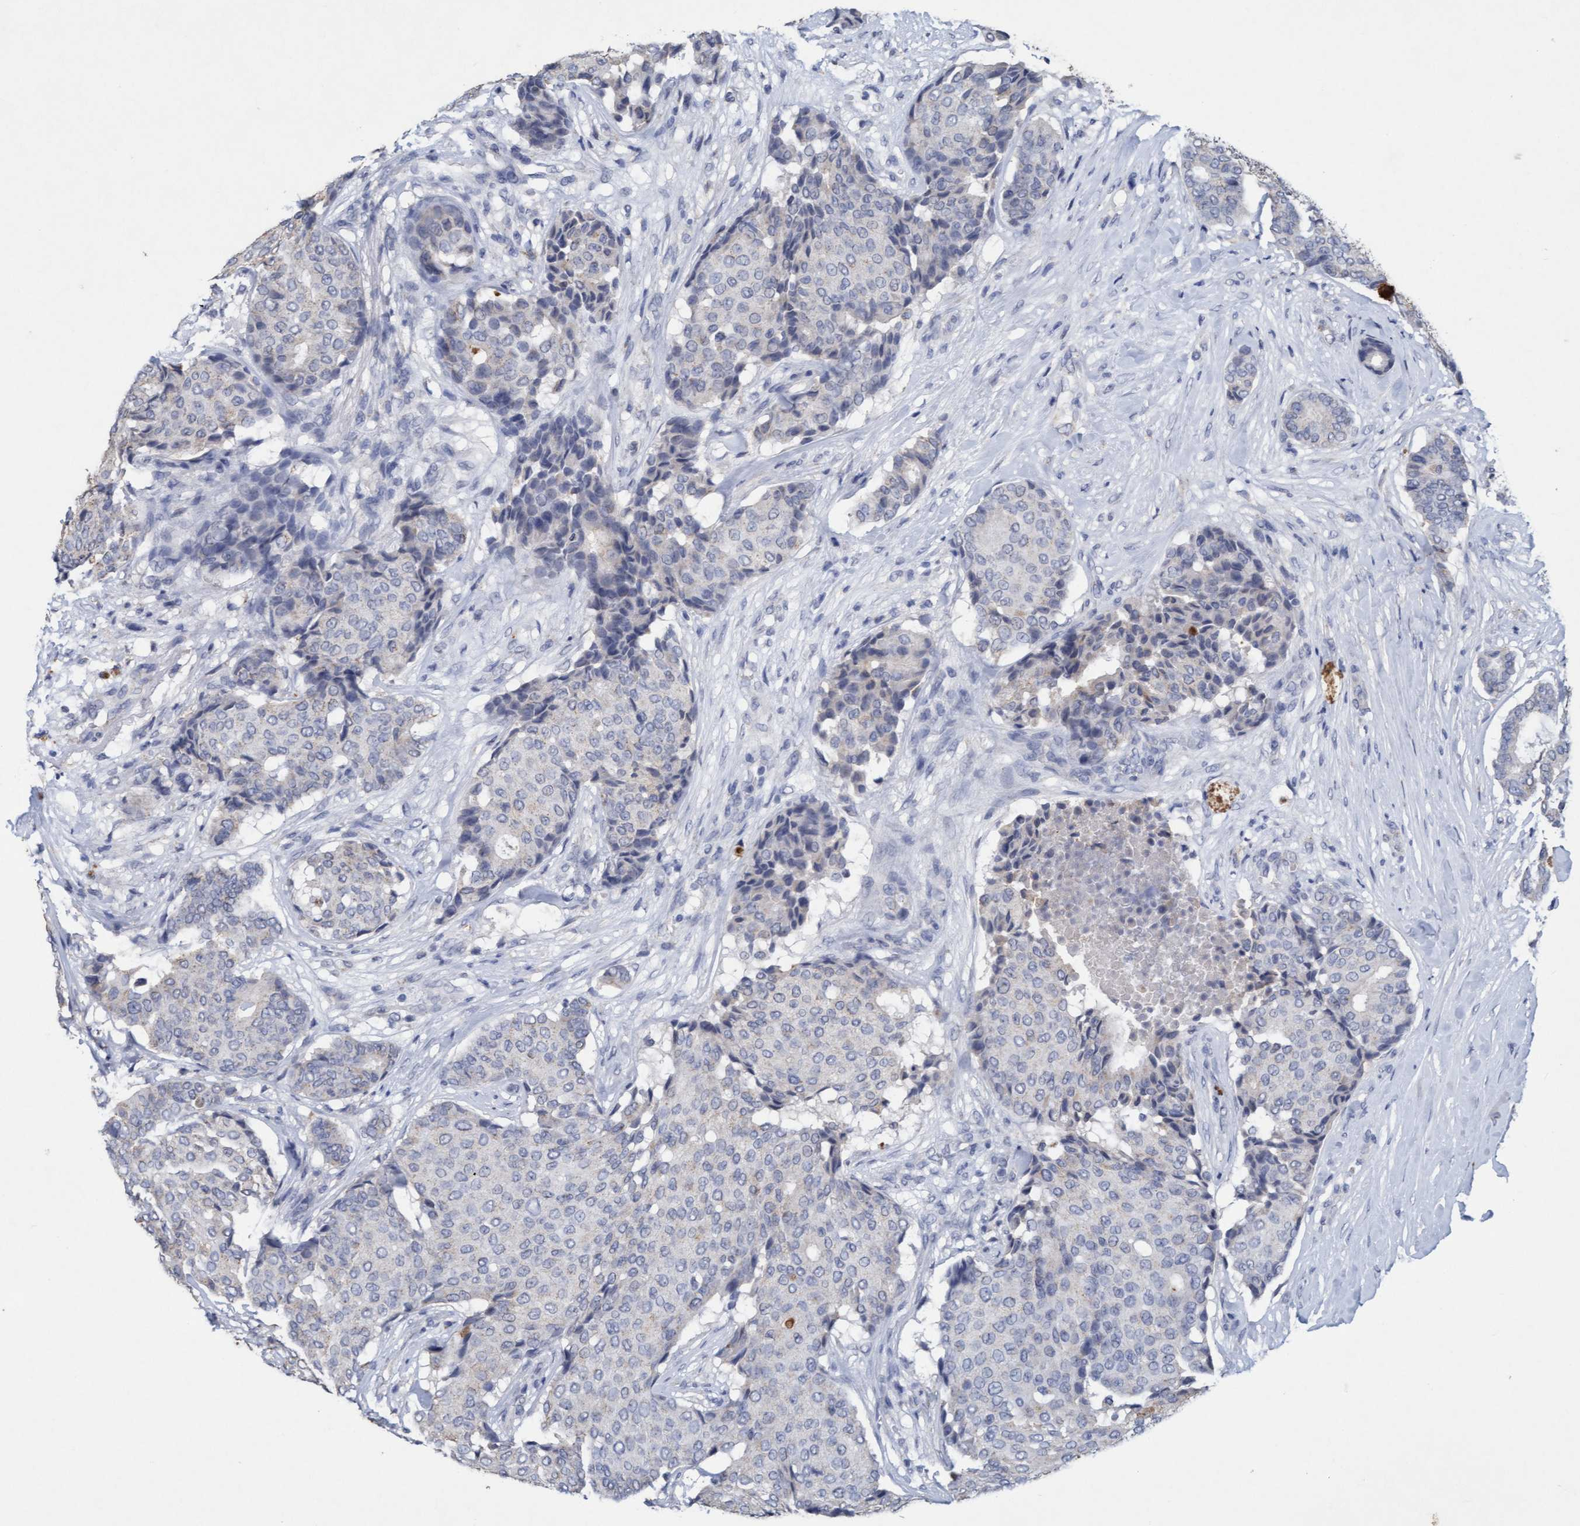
{"staining": {"intensity": "negative", "quantity": "none", "location": "none"}, "tissue": "breast cancer", "cell_type": "Tumor cells", "image_type": "cancer", "snomed": [{"axis": "morphology", "description": "Duct carcinoma"}, {"axis": "topography", "description": "Breast"}], "caption": "Immunohistochemistry (IHC) micrograph of neoplastic tissue: breast invasive ductal carcinoma stained with DAB exhibits no significant protein expression in tumor cells.", "gene": "VSIG8", "patient": {"sex": "female", "age": 75}}